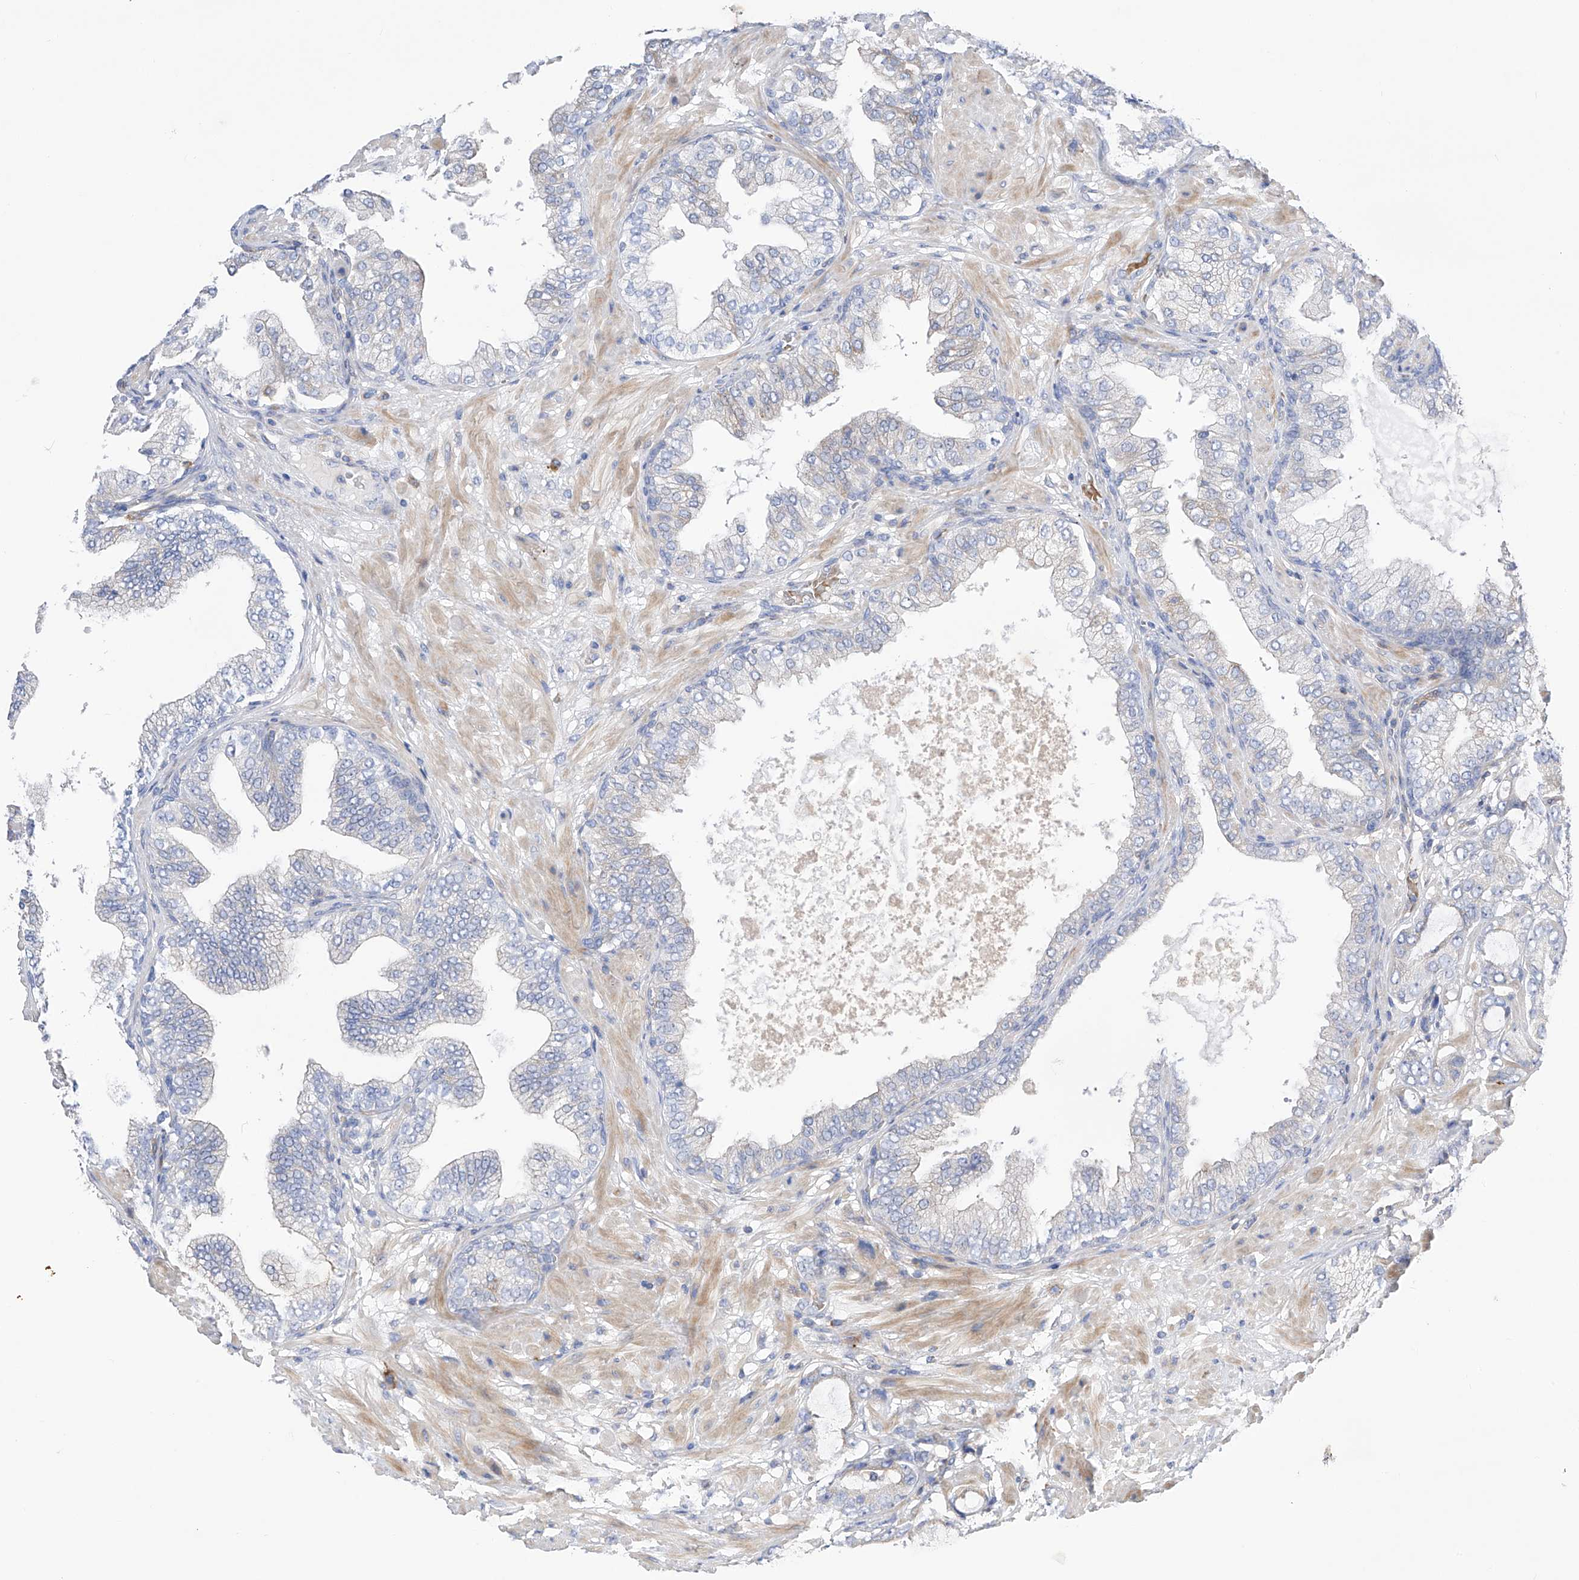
{"staining": {"intensity": "negative", "quantity": "none", "location": "none"}, "tissue": "prostate cancer", "cell_type": "Tumor cells", "image_type": "cancer", "snomed": [{"axis": "morphology", "description": "Adenocarcinoma, High grade"}, {"axis": "topography", "description": "Prostate"}], "caption": "An immunohistochemistry (IHC) histopathology image of prostate cancer is shown. There is no staining in tumor cells of prostate cancer. Brightfield microscopy of immunohistochemistry (IHC) stained with DAB (3,3'-diaminobenzidine) (brown) and hematoxylin (blue), captured at high magnification.", "gene": "NFATC4", "patient": {"sex": "male", "age": 59}}